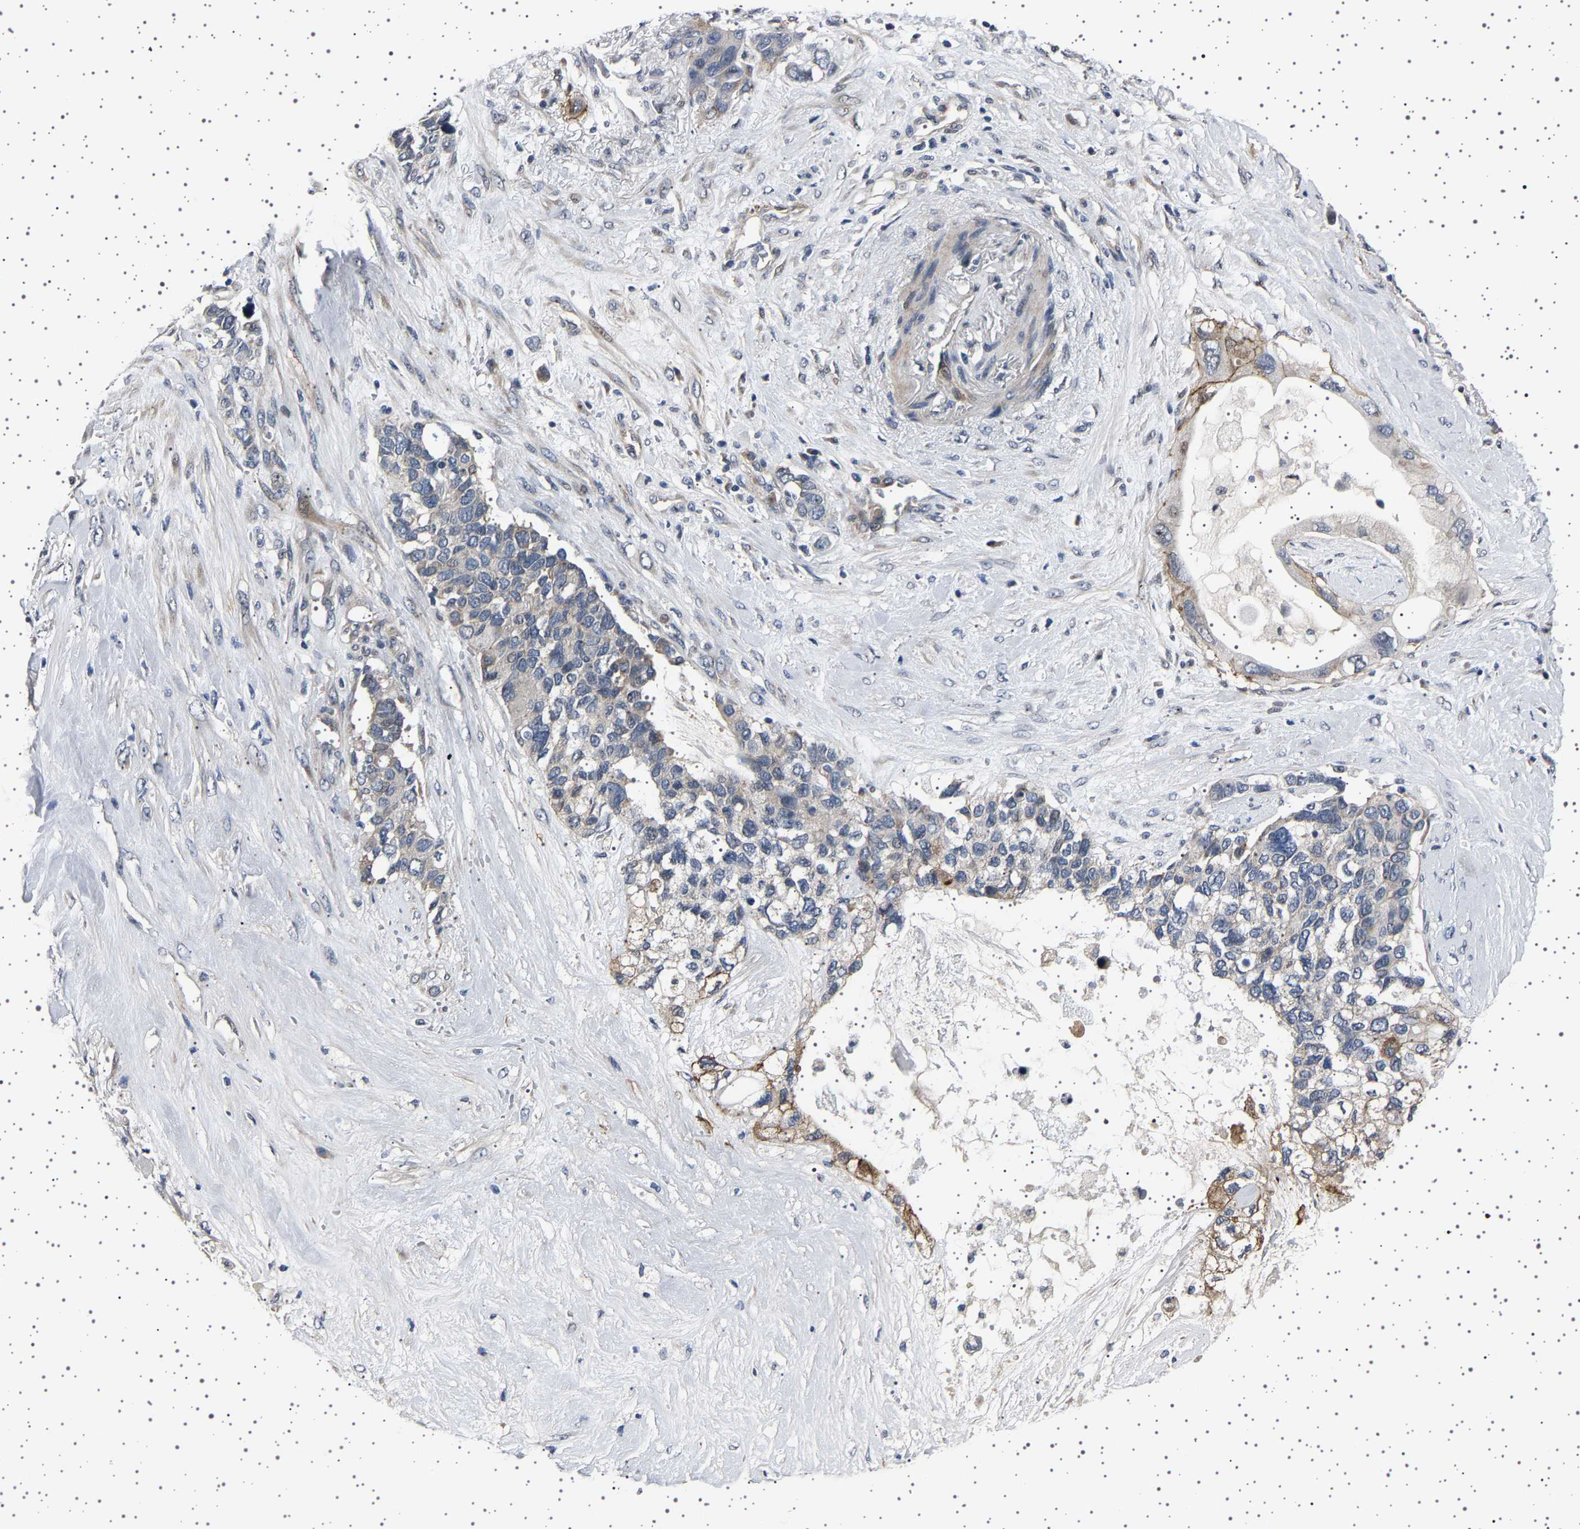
{"staining": {"intensity": "negative", "quantity": "none", "location": "none"}, "tissue": "pancreatic cancer", "cell_type": "Tumor cells", "image_type": "cancer", "snomed": [{"axis": "morphology", "description": "Adenocarcinoma, NOS"}, {"axis": "topography", "description": "Pancreas"}], "caption": "This is an immunohistochemistry (IHC) image of human pancreatic cancer. There is no expression in tumor cells.", "gene": "PAK5", "patient": {"sex": "female", "age": 56}}